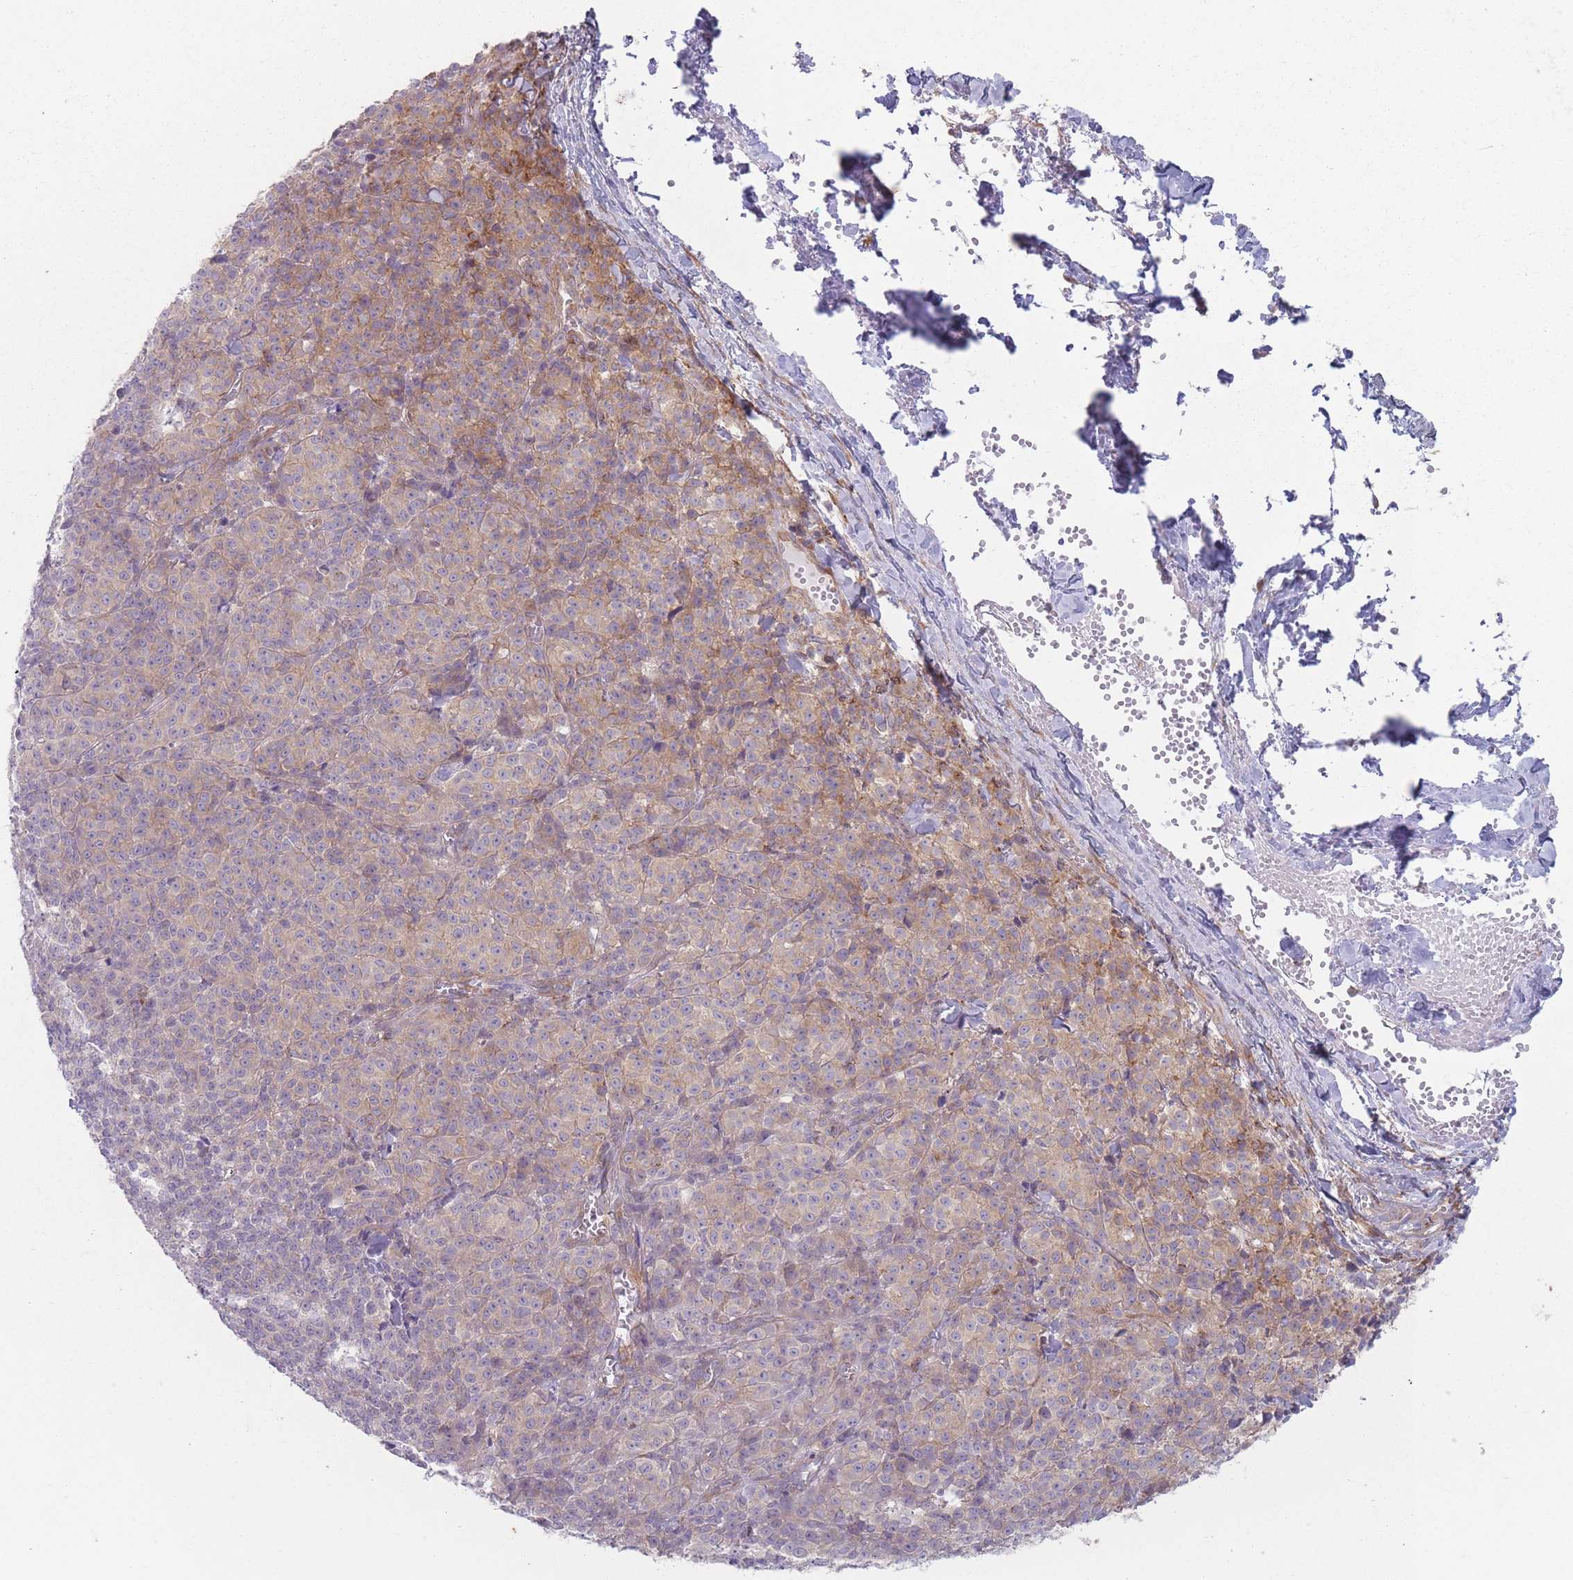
{"staining": {"intensity": "weak", "quantity": "25%-75%", "location": "cytoplasmic/membranous"}, "tissue": "melanoma", "cell_type": "Tumor cells", "image_type": "cancer", "snomed": [{"axis": "morphology", "description": "Normal tissue, NOS"}, {"axis": "morphology", "description": "Malignant melanoma, NOS"}, {"axis": "topography", "description": "Skin"}], "caption": "Immunohistochemistry (IHC) image of neoplastic tissue: human melanoma stained using immunohistochemistry shows low levels of weak protein expression localized specifically in the cytoplasmic/membranous of tumor cells, appearing as a cytoplasmic/membranous brown color.", "gene": "HSBP1L1", "patient": {"sex": "female", "age": 34}}